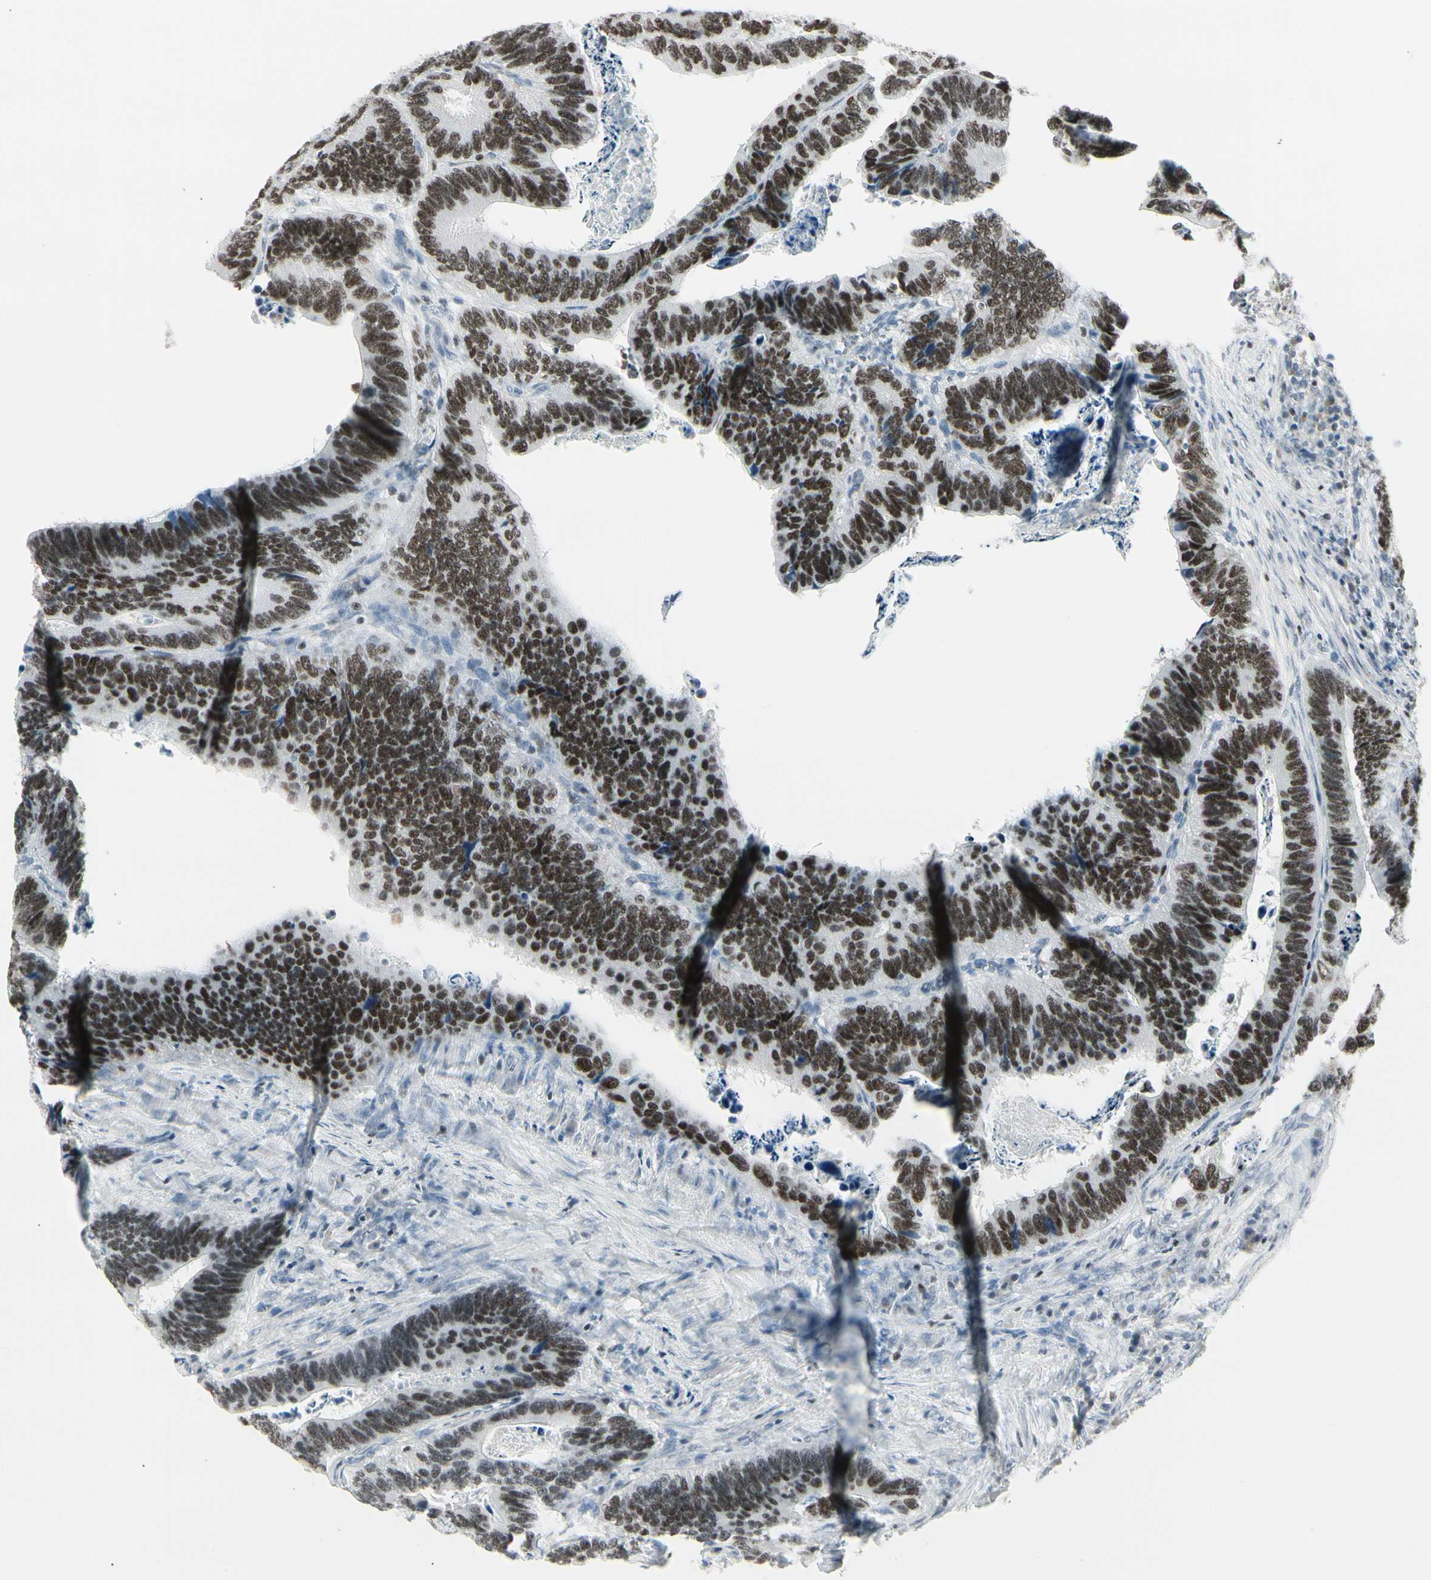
{"staining": {"intensity": "strong", "quantity": ">75%", "location": "nuclear"}, "tissue": "colorectal cancer", "cell_type": "Tumor cells", "image_type": "cancer", "snomed": [{"axis": "morphology", "description": "Adenocarcinoma, NOS"}, {"axis": "topography", "description": "Colon"}], "caption": "About >75% of tumor cells in colorectal adenocarcinoma display strong nuclear protein expression as visualized by brown immunohistochemical staining.", "gene": "ZBTB7B", "patient": {"sex": "male", "age": 72}}